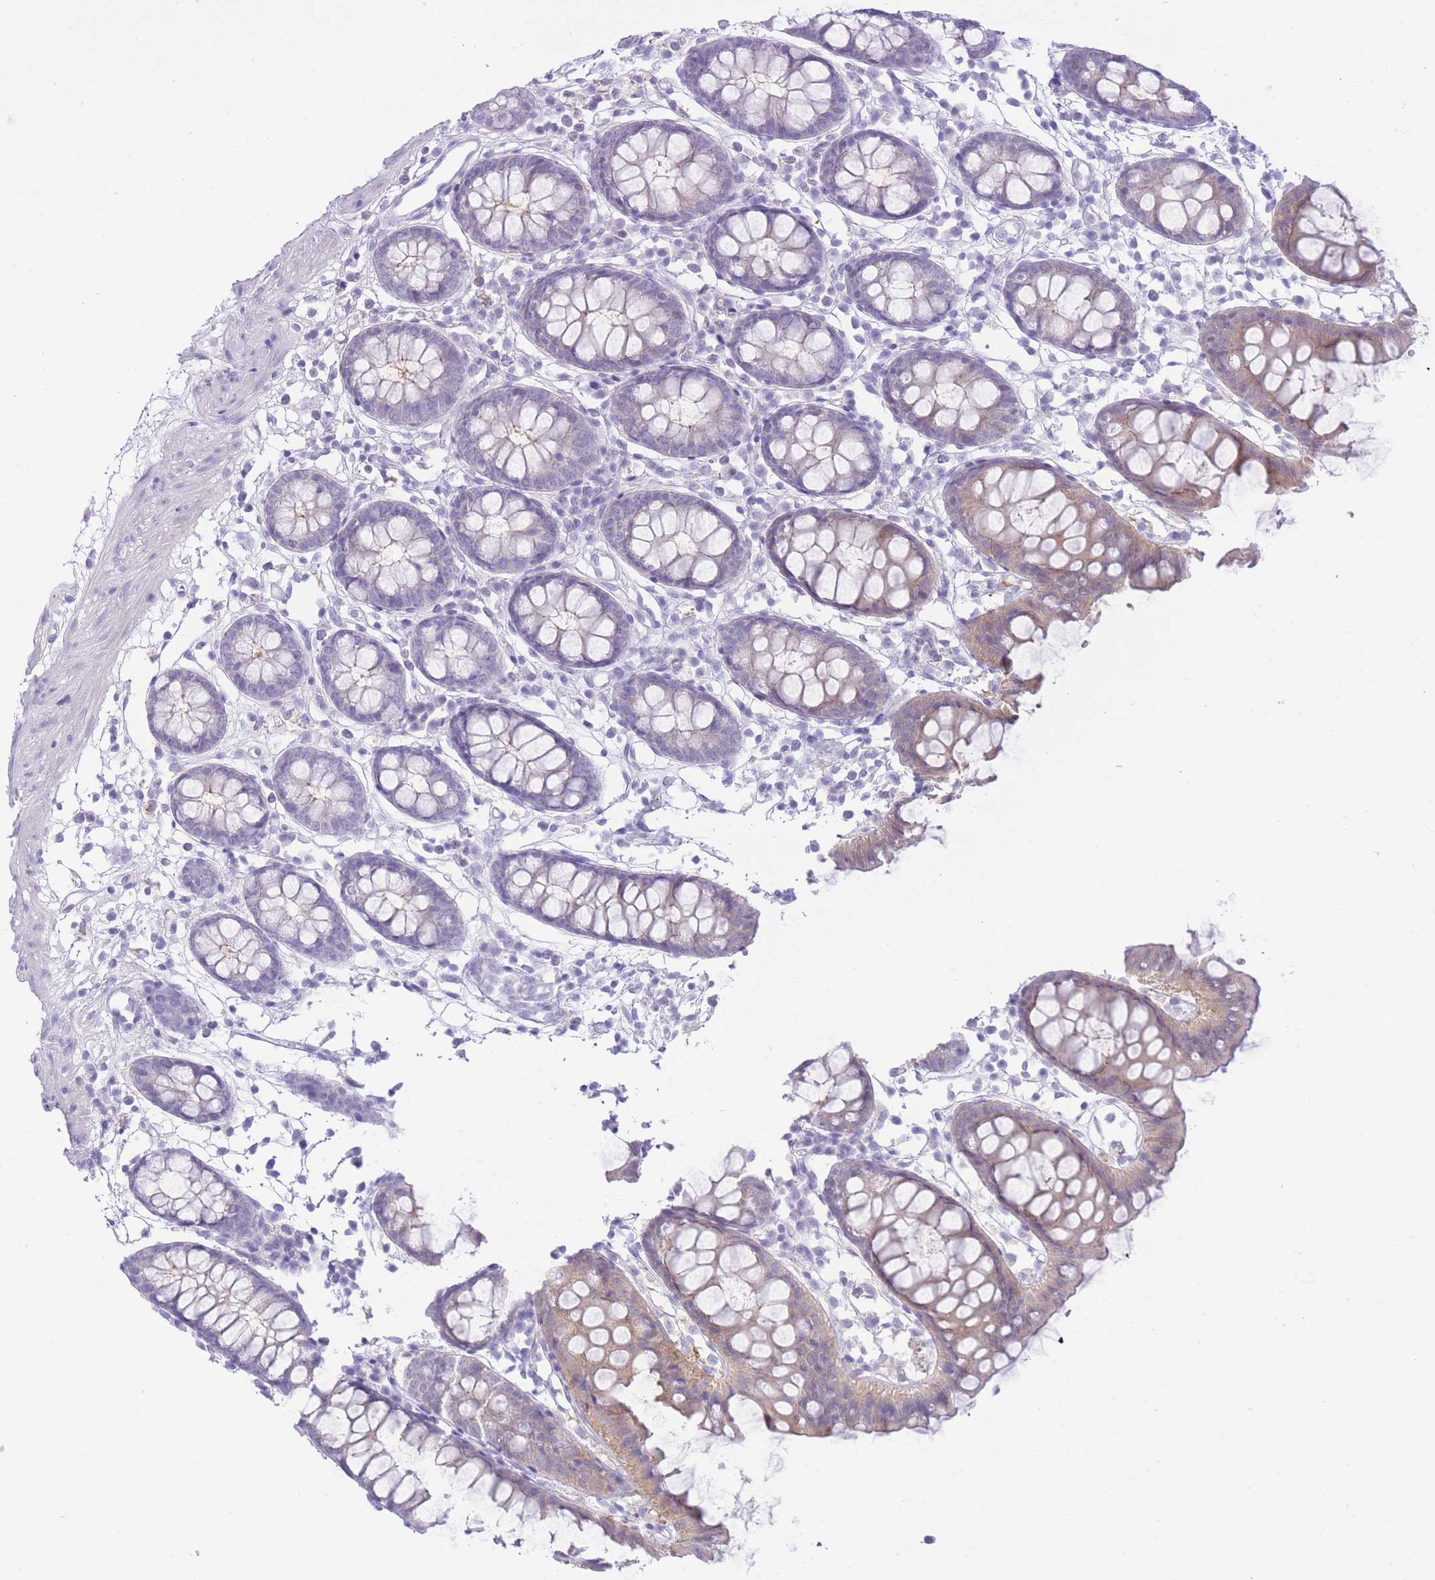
{"staining": {"intensity": "negative", "quantity": "none", "location": "none"}, "tissue": "colon", "cell_type": "Endothelial cells", "image_type": "normal", "snomed": [{"axis": "morphology", "description": "Normal tissue, NOS"}, {"axis": "topography", "description": "Colon"}], "caption": "Protein analysis of benign colon reveals no significant expression in endothelial cells.", "gene": "ZNF212", "patient": {"sex": "female", "age": 84}}